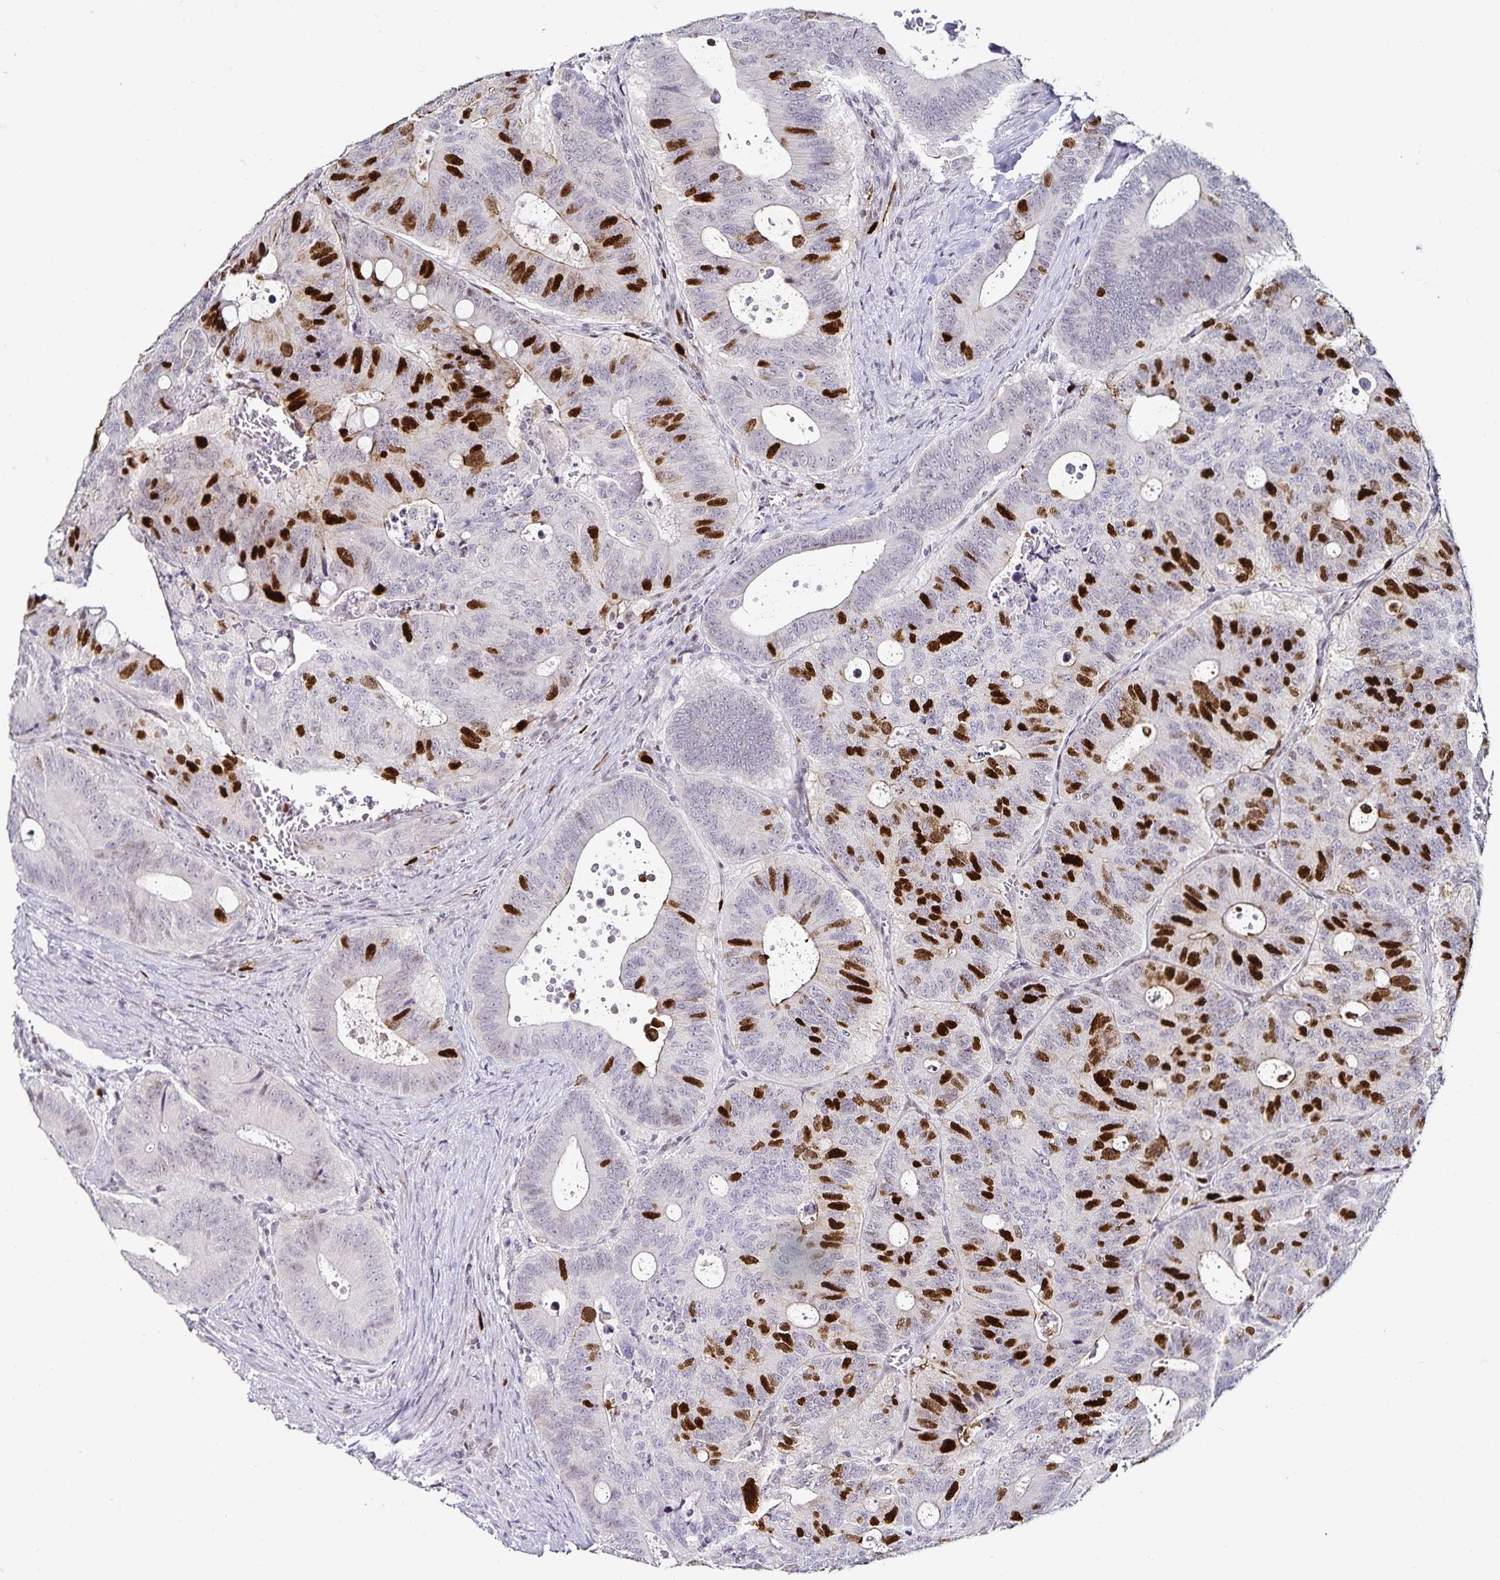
{"staining": {"intensity": "strong", "quantity": "25%-75%", "location": "nuclear"}, "tissue": "colorectal cancer", "cell_type": "Tumor cells", "image_type": "cancer", "snomed": [{"axis": "morphology", "description": "Adenocarcinoma, NOS"}, {"axis": "topography", "description": "Colon"}], "caption": "Approximately 25%-75% of tumor cells in human adenocarcinoma (colorectal) reveal strong nuclear protein positivity as visualized by brown immunohistochemical staining.", "gene": "ANLN", "patient": {"sex": "male", "age": 62}}